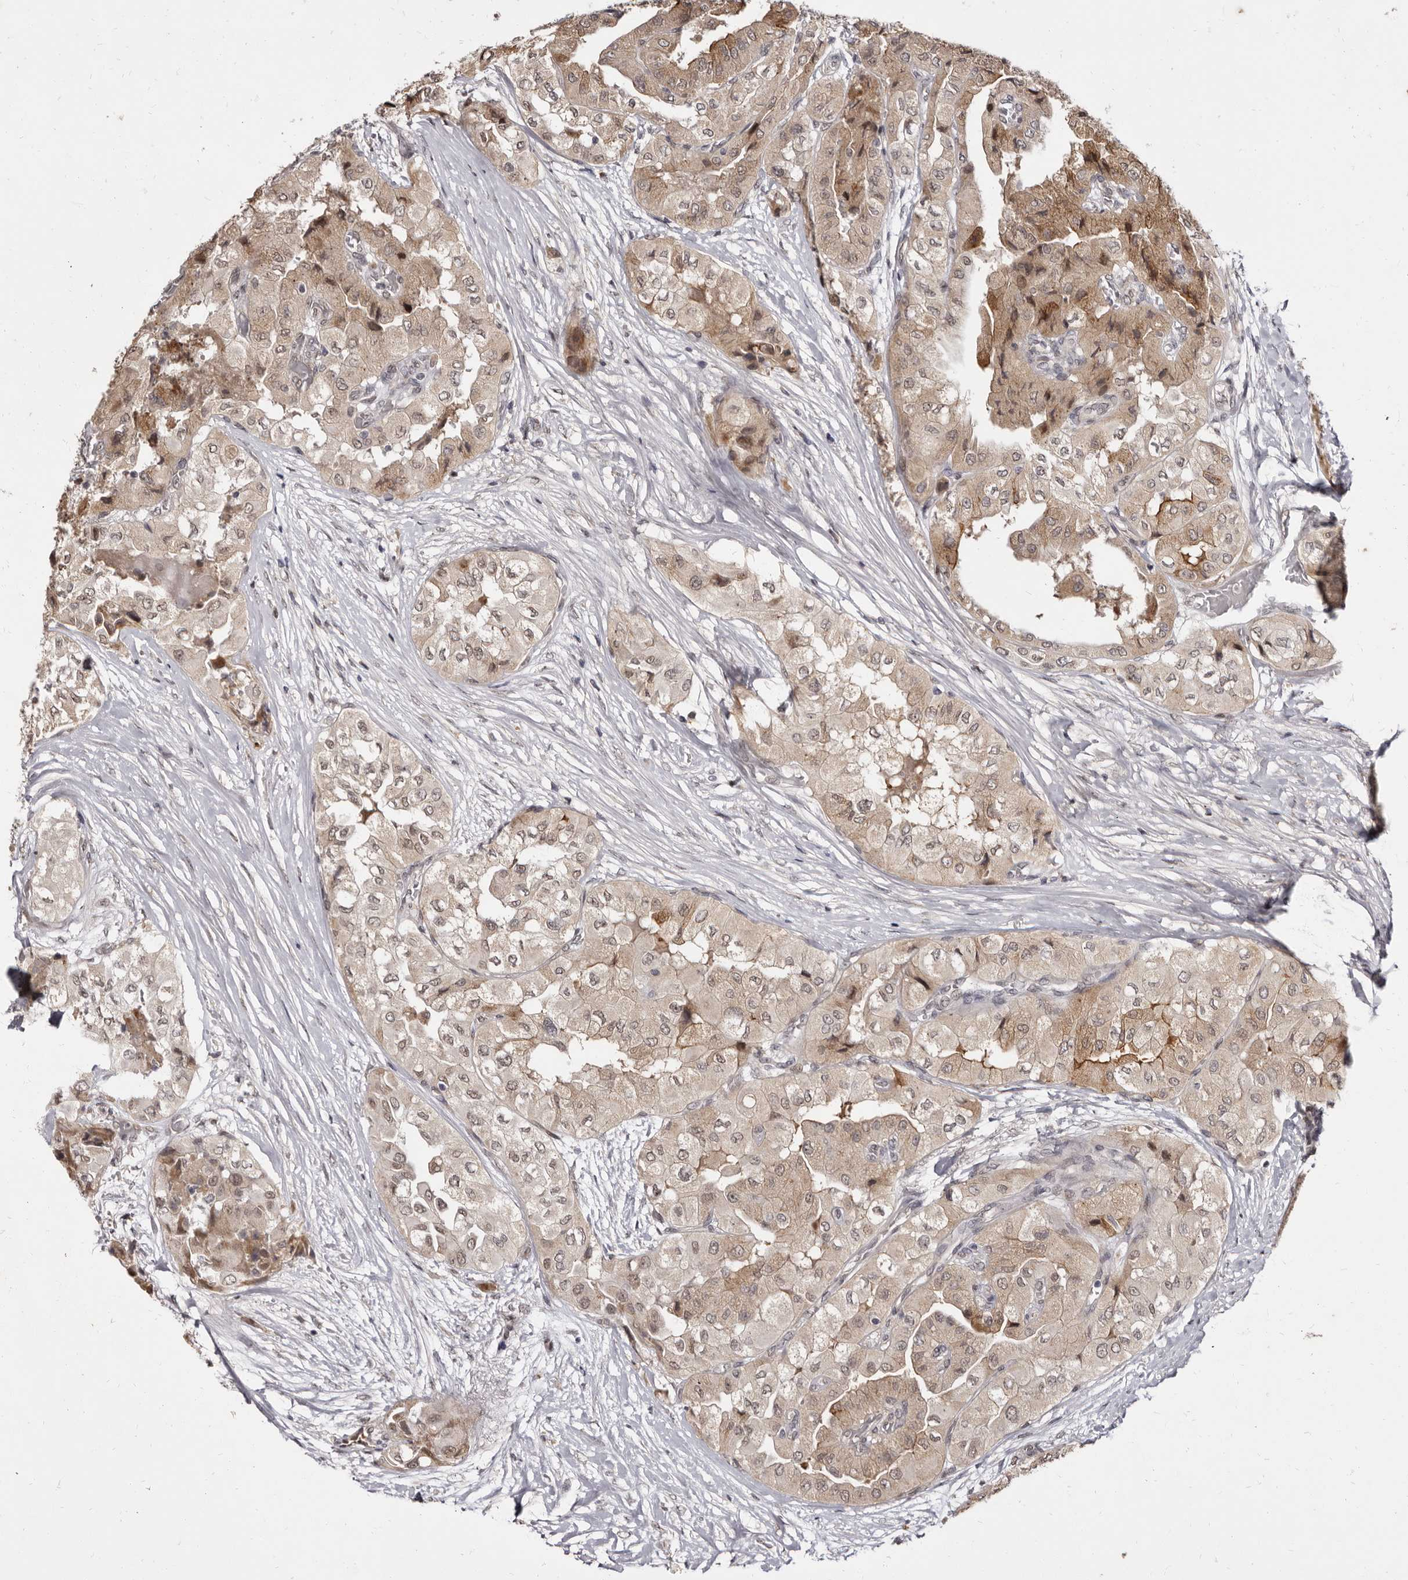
{"staining": {"intensity": "moderate", "quantity": ">75%", "location": "cytoplasmic/membranous,nuclear"}, "tissue": "thyroid cancer", "cell_type": "Tumor cells", "image_type": "cancer", "snomed": [{"axis": "morphology", "description": "Papillary adenocarcinoma, NOS"}, {"axis": "topography", "description": "Thyroid gland"}], "caption": "Immunohistochemical staining of human papillary adenocarcinoma (thyroid) shows moderate cytoplasmic/membranous and nuclear protein staining in about >75% of tumor cells. (Brightfield microscopy of DAB IHC at high magnification).", "gene": "ZNF326", "patient": {"sex": "female", "age": 59}}